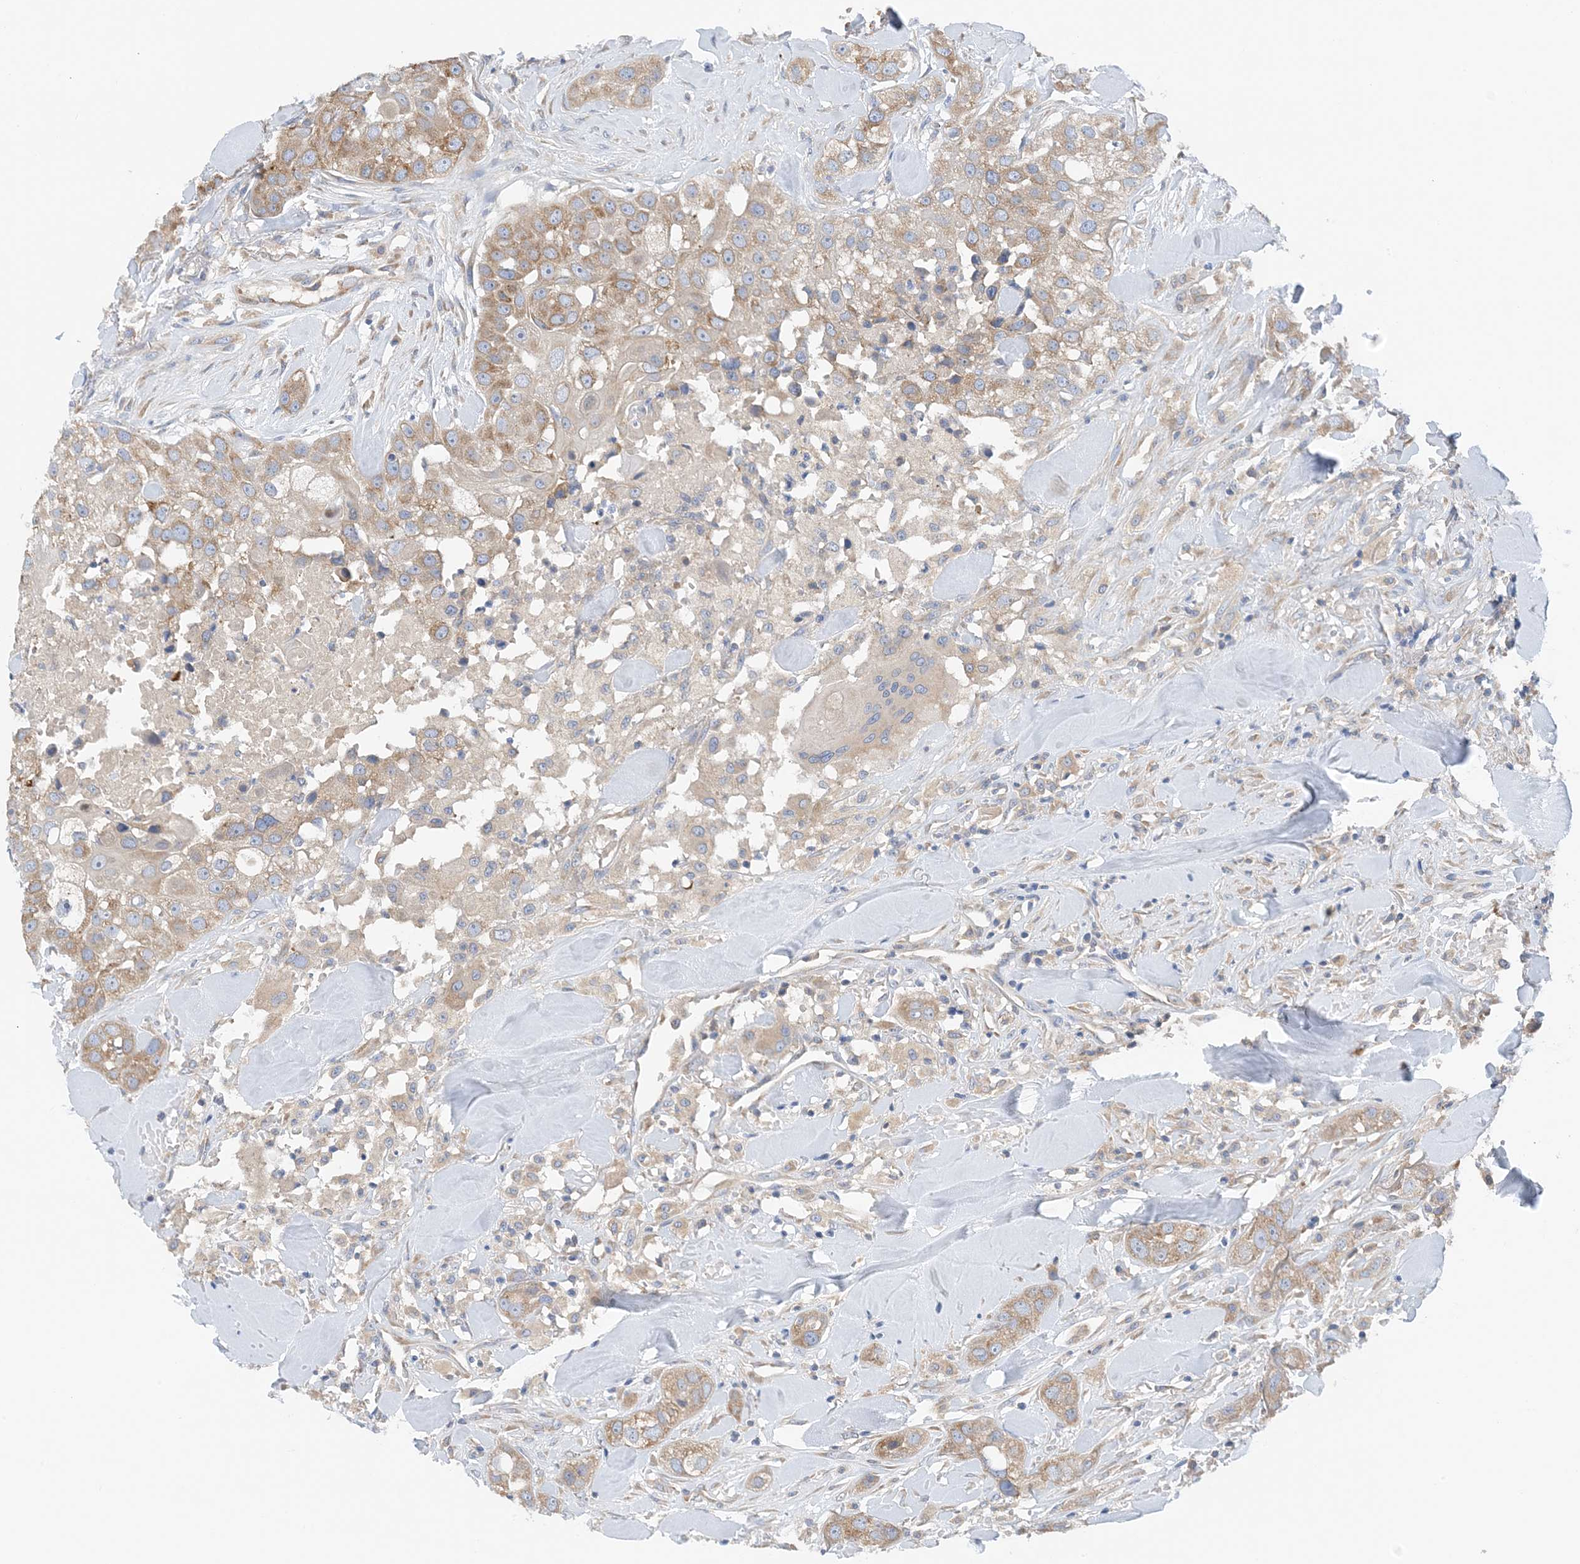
{"staining": {"intensity": "moderate", "quantity": ">75%", "location": "cytoplasmic/membranous"}, "tissue": "head and neck cancer", "cell_type": "Tumor cells", "image_type": "cancer", "snomed": [{"axis": "morphology", "description": "Normal tissue, NOS"}, {"axis": "morphology", "description": "Squamous cell carcinoma, NOS"}, {"axis": "topography", "description": "Skeletal muscle"}, {"axis": "topography", "description": "Head-Neck"}], "caption": "Moderate cytoplasmic/membranous protein expression is identified in about >75% of tumor cells in head and neck squamous cell carcinoma.", "gene": "SLC5A11", "patient": {"sex": "male", "age": 51}}